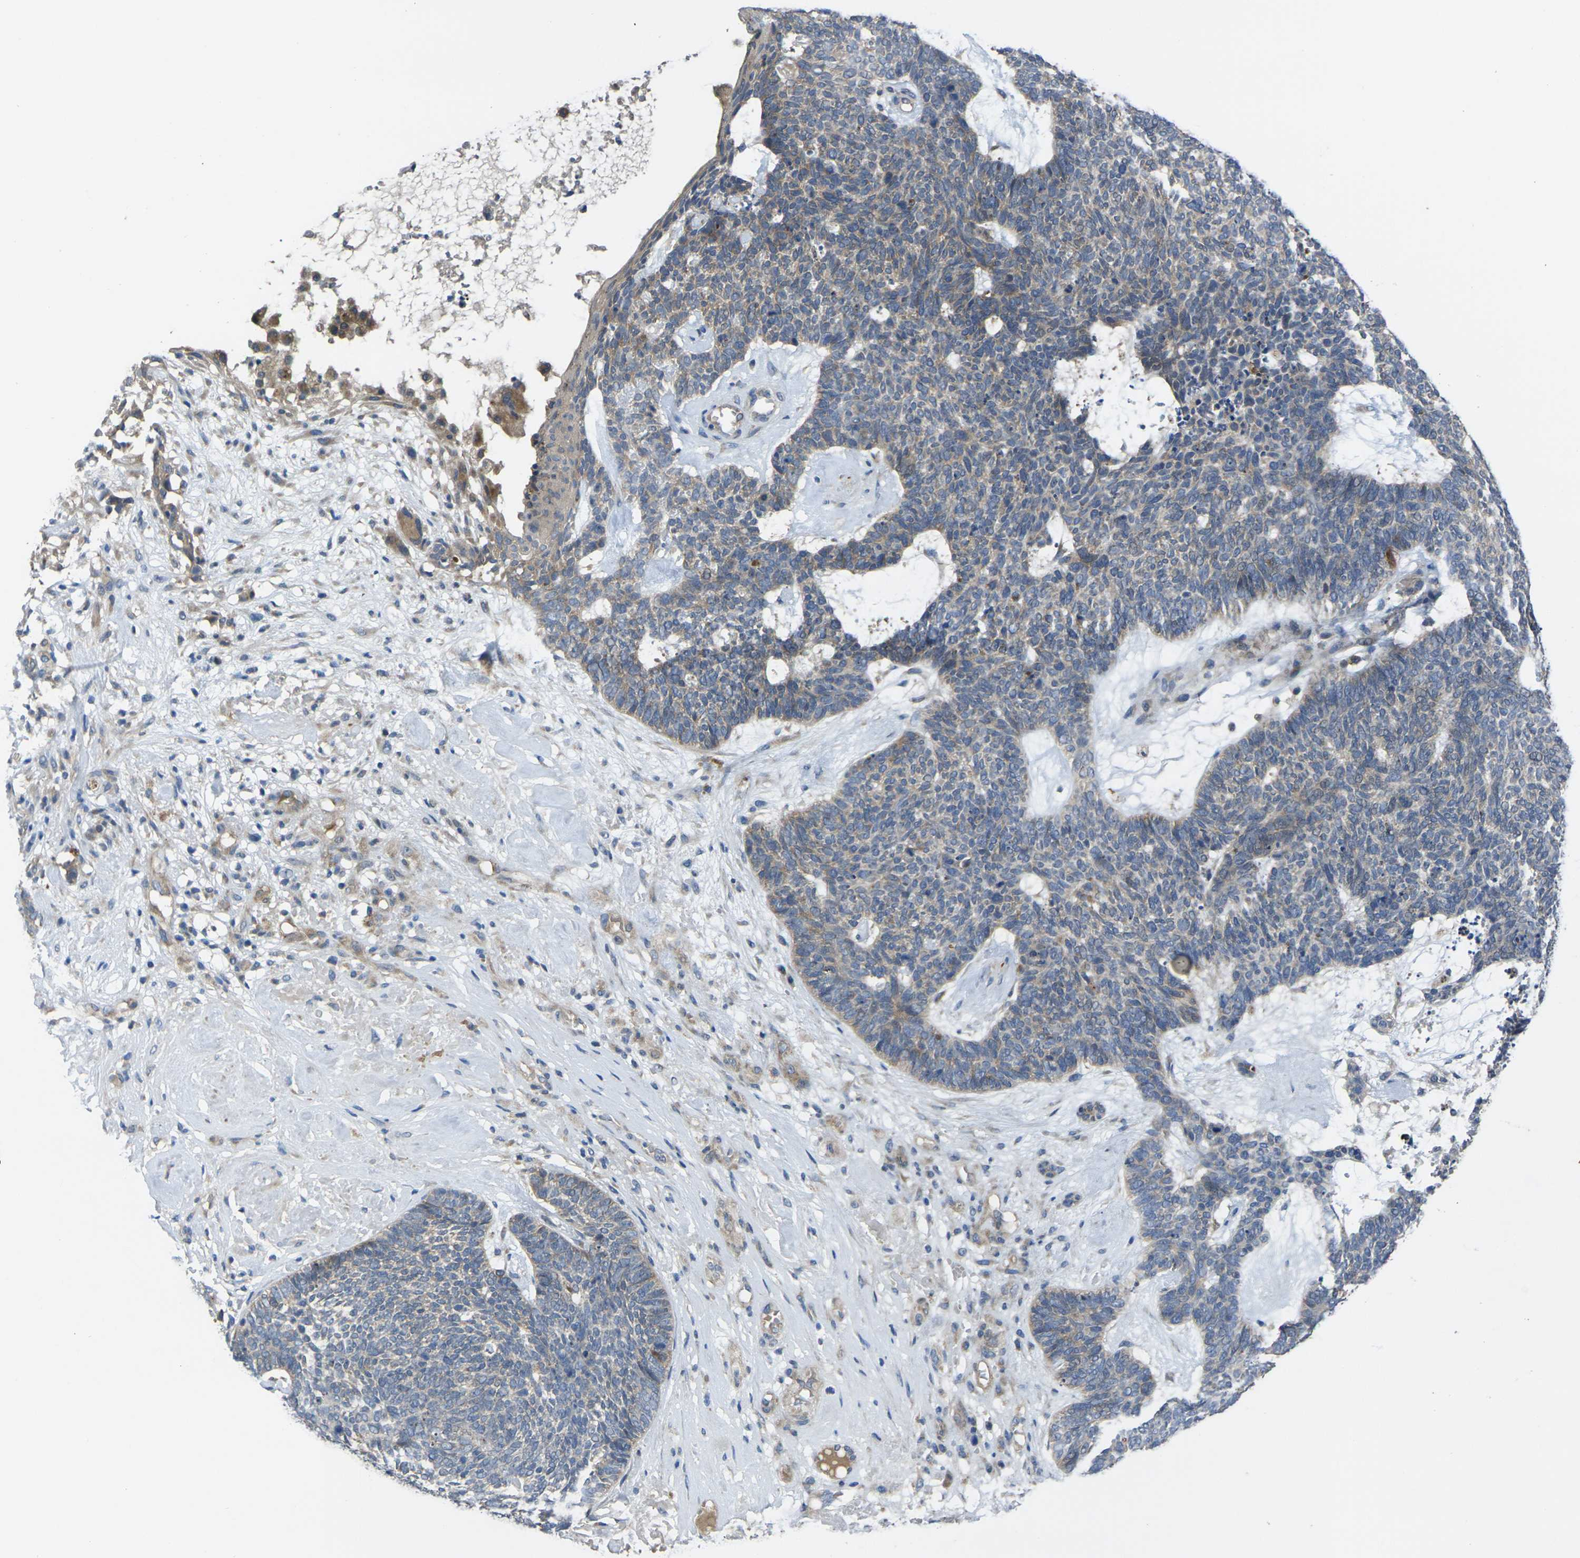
{"staining": {"intensity": "moderate", "quantity": "25%-75%", "location": "cytoplasmic/membranous"}, "tissue": "skin cancer", "cell_type": "Tumor cells", "image_type": "cancer", "snomed": [{"axis": "morphology", "description": "Basal cell carcinoma"}, {"axis": "topography", "description": "Skin"}], "caption": "Immunohistochemical staining of human skin cancer (basal cell carcinoma) displays medium levels of moderate cytoplasmic/membranous protein staining in approximately 25%-75% of tumor cells. (DAB IHC with brightfield microscopy, high magnification).", "gene": "GNA12", "patient": {"sex": "female", "age": 84}}